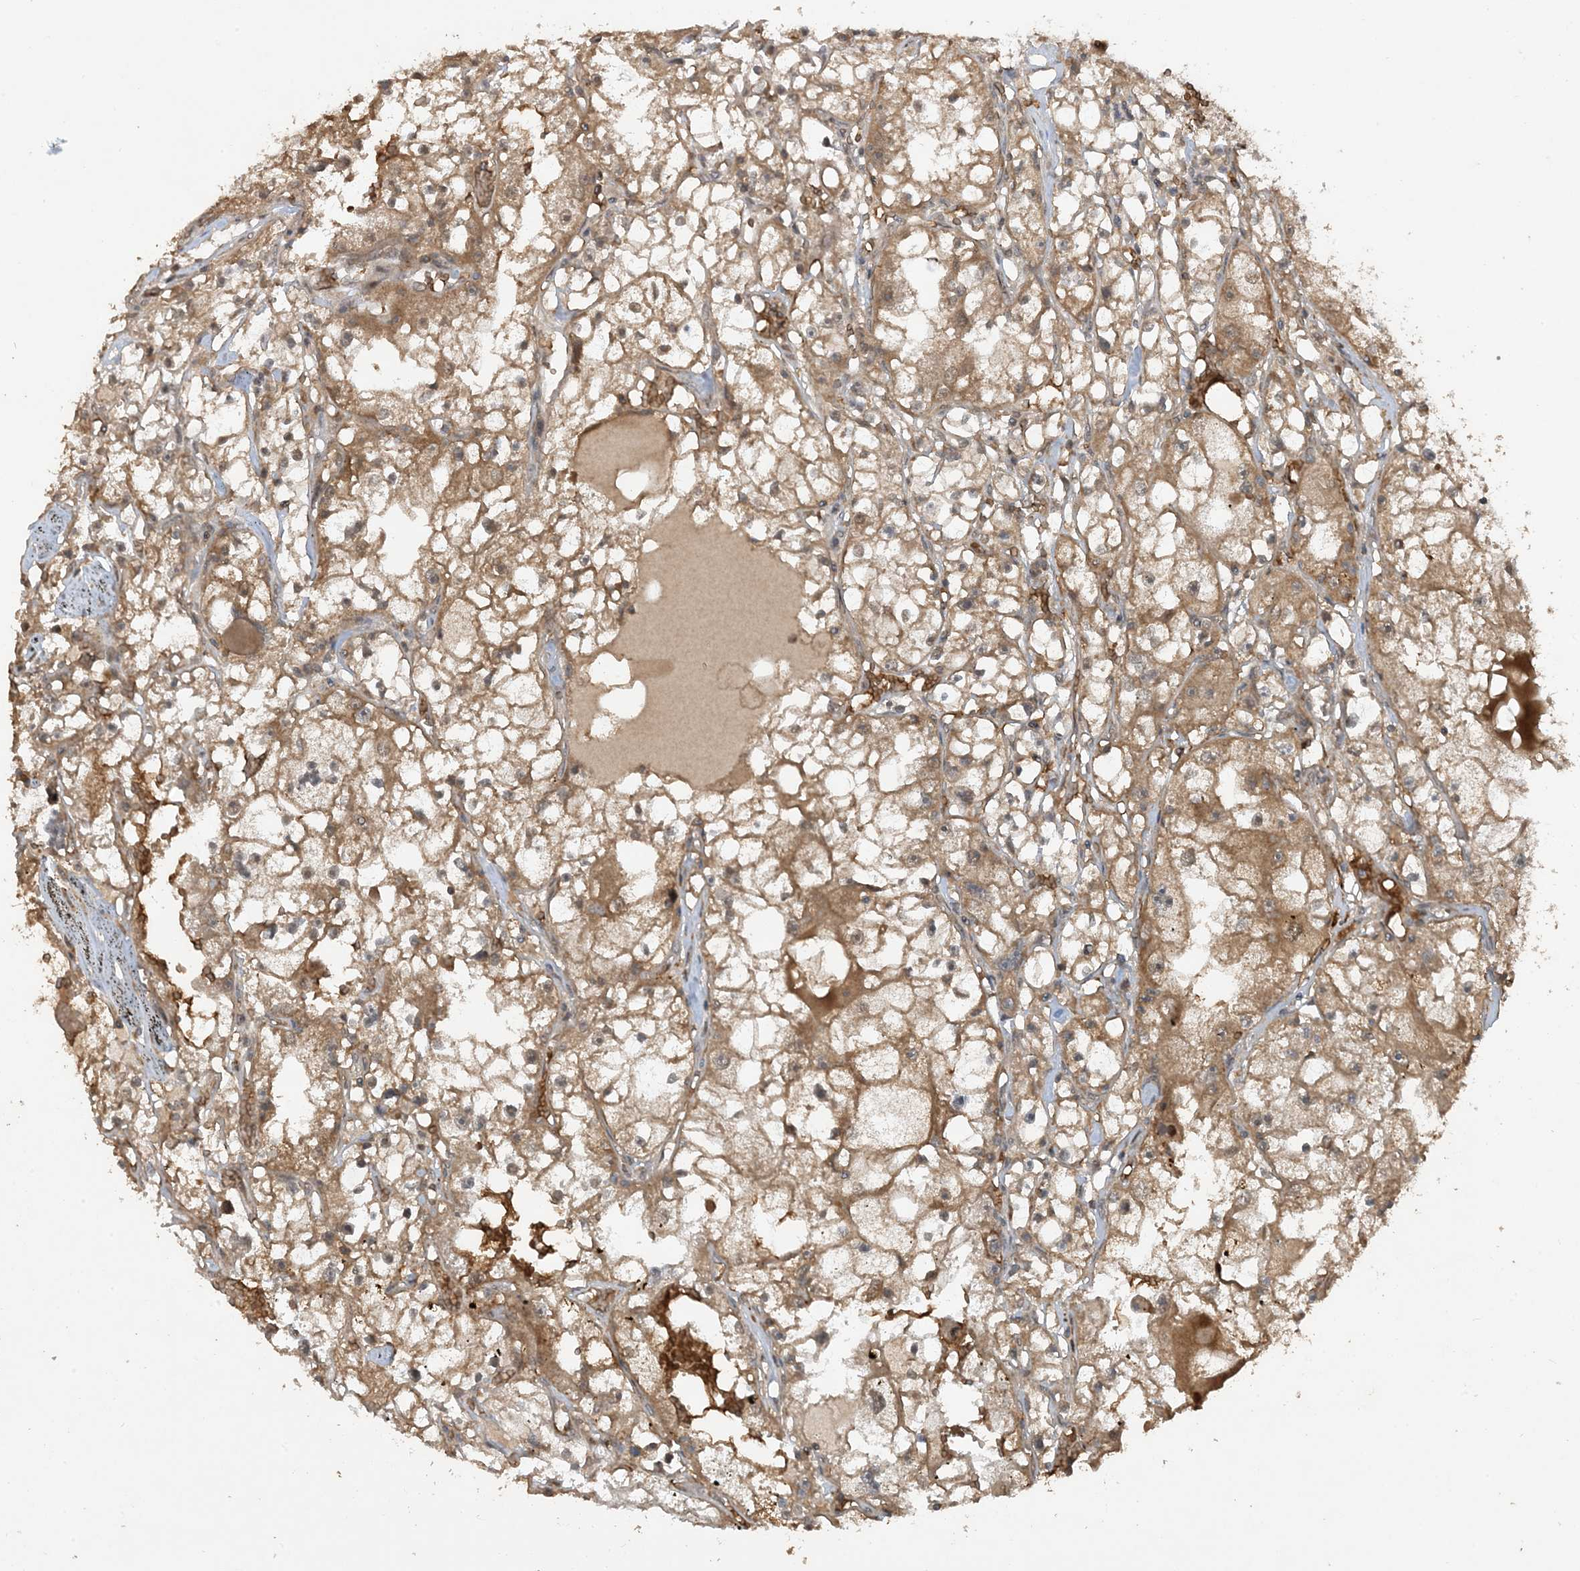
{"staining": {"intensity": "moderate", "quantity": ">75%", "location": "cytoplasmic/membranous"}, "tissue": "renal cancer", "cell_type": "Tumor cells", "image_type": "cancer", "snomed": [{"axis": "morphology", "description": "Adenocarcinoma, NOS"}, {"axis": "topography", "description": "Kidney"}], "caption": "The photomicrograph shows immunohistochemical staining of renal cancer. There is moderate cytoplasmic/membranous expression is identified in approximately >75% of tumor cells.", "gene": "PUSL1", "patient": {"sex": "male", "age": 56}}